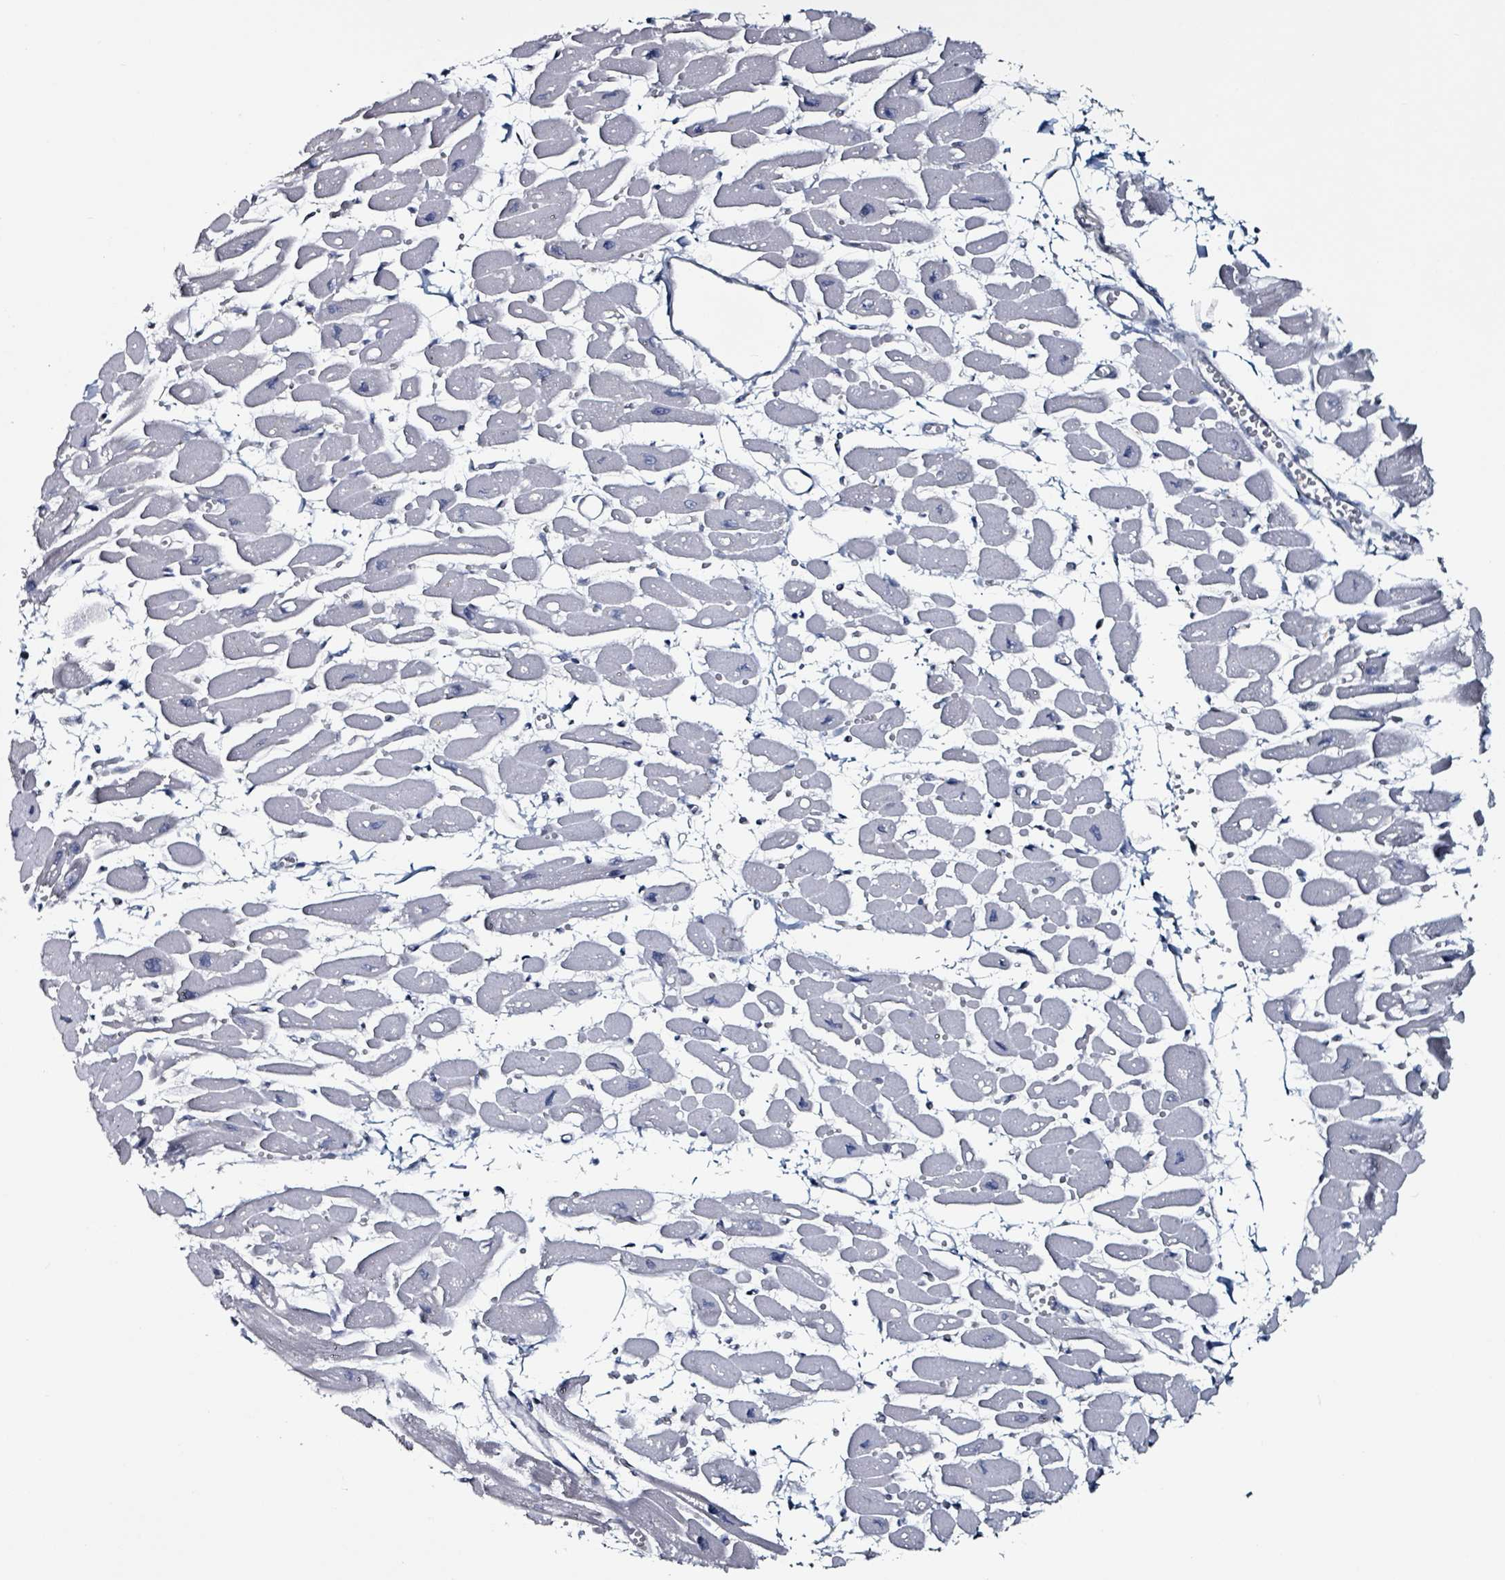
{"staining": {"intensity": "negative", "quantity": "none", "location": "none"}, "tissue": "heart muscle", "cell_type": "Cardiomyocytes", "image_type": "normal", "snomed": [{"axis": "morphology", "description": "Normal tissue, NOS"}, {"axis": "topography", "description": "Heart"}], "caption": "This is a micrograph of immunohistochemistry staining of benign heart muscle, which shows no positivity in cardiomyocytes.", "gene": "B3GAT3", "patient": {"sex": "female", "age": 54}}